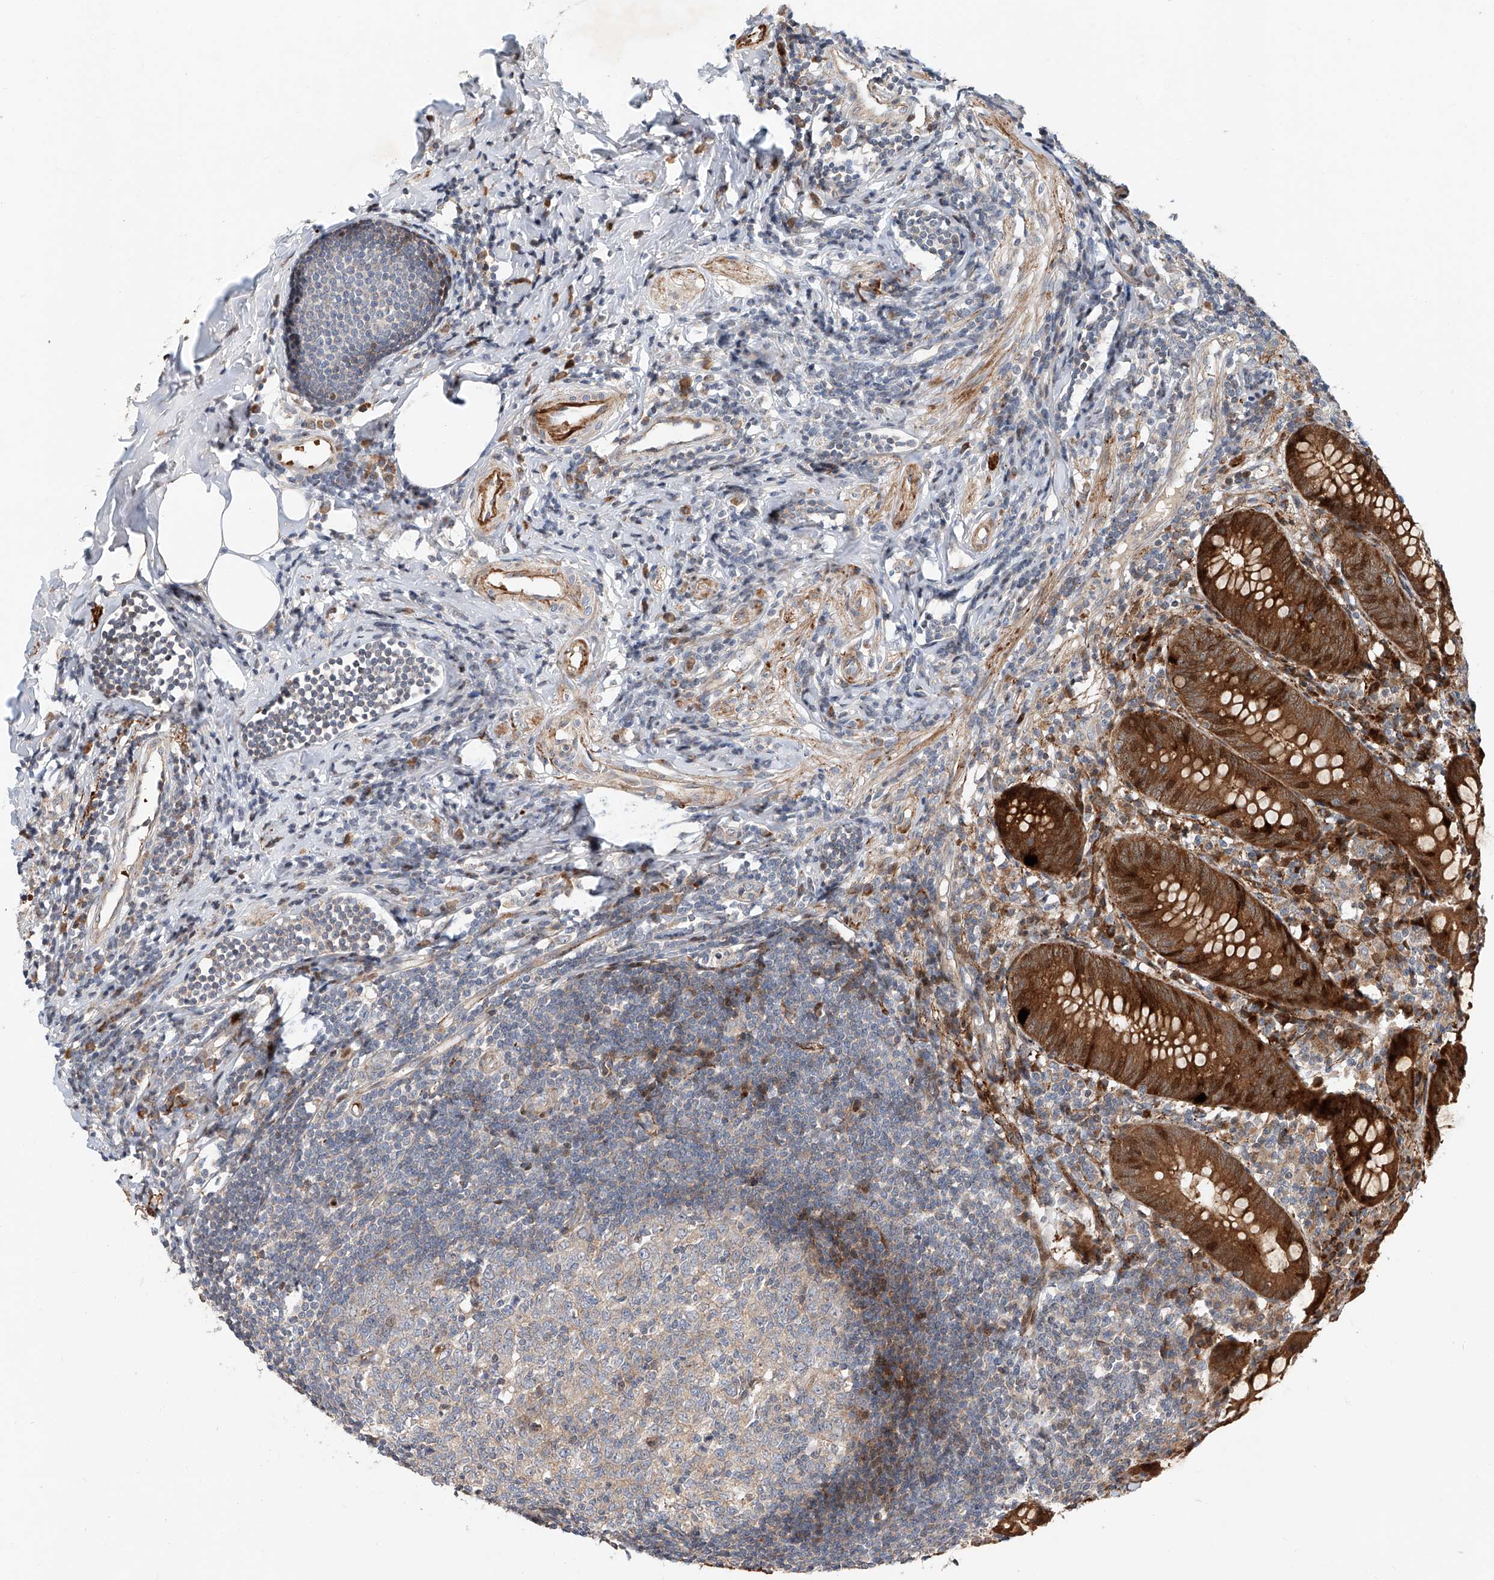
{"staining": {"intensity": "strong", "quantity": ">75%", "location": "cytoplasmic/membranous"}, "tissue": "appendix", "cell_type": "Glandular cells", "image_type": "normal", "snomed": [{"axis": "morphology", "description": "Normal tissue, NOS"}, {"axis": "topography", "description": "Appendix"}], "caption": "High-power microscopy captured an immunohistochemistry photomicrograph of benign appendix, revealing strong cytoplasmic/membranous positivity in about >75% of glandular cells. The protein is shown in brown color, while the nuclei are stained blue.", "gene": "USF3", "patient": {"sex": "female", "age": 54}}